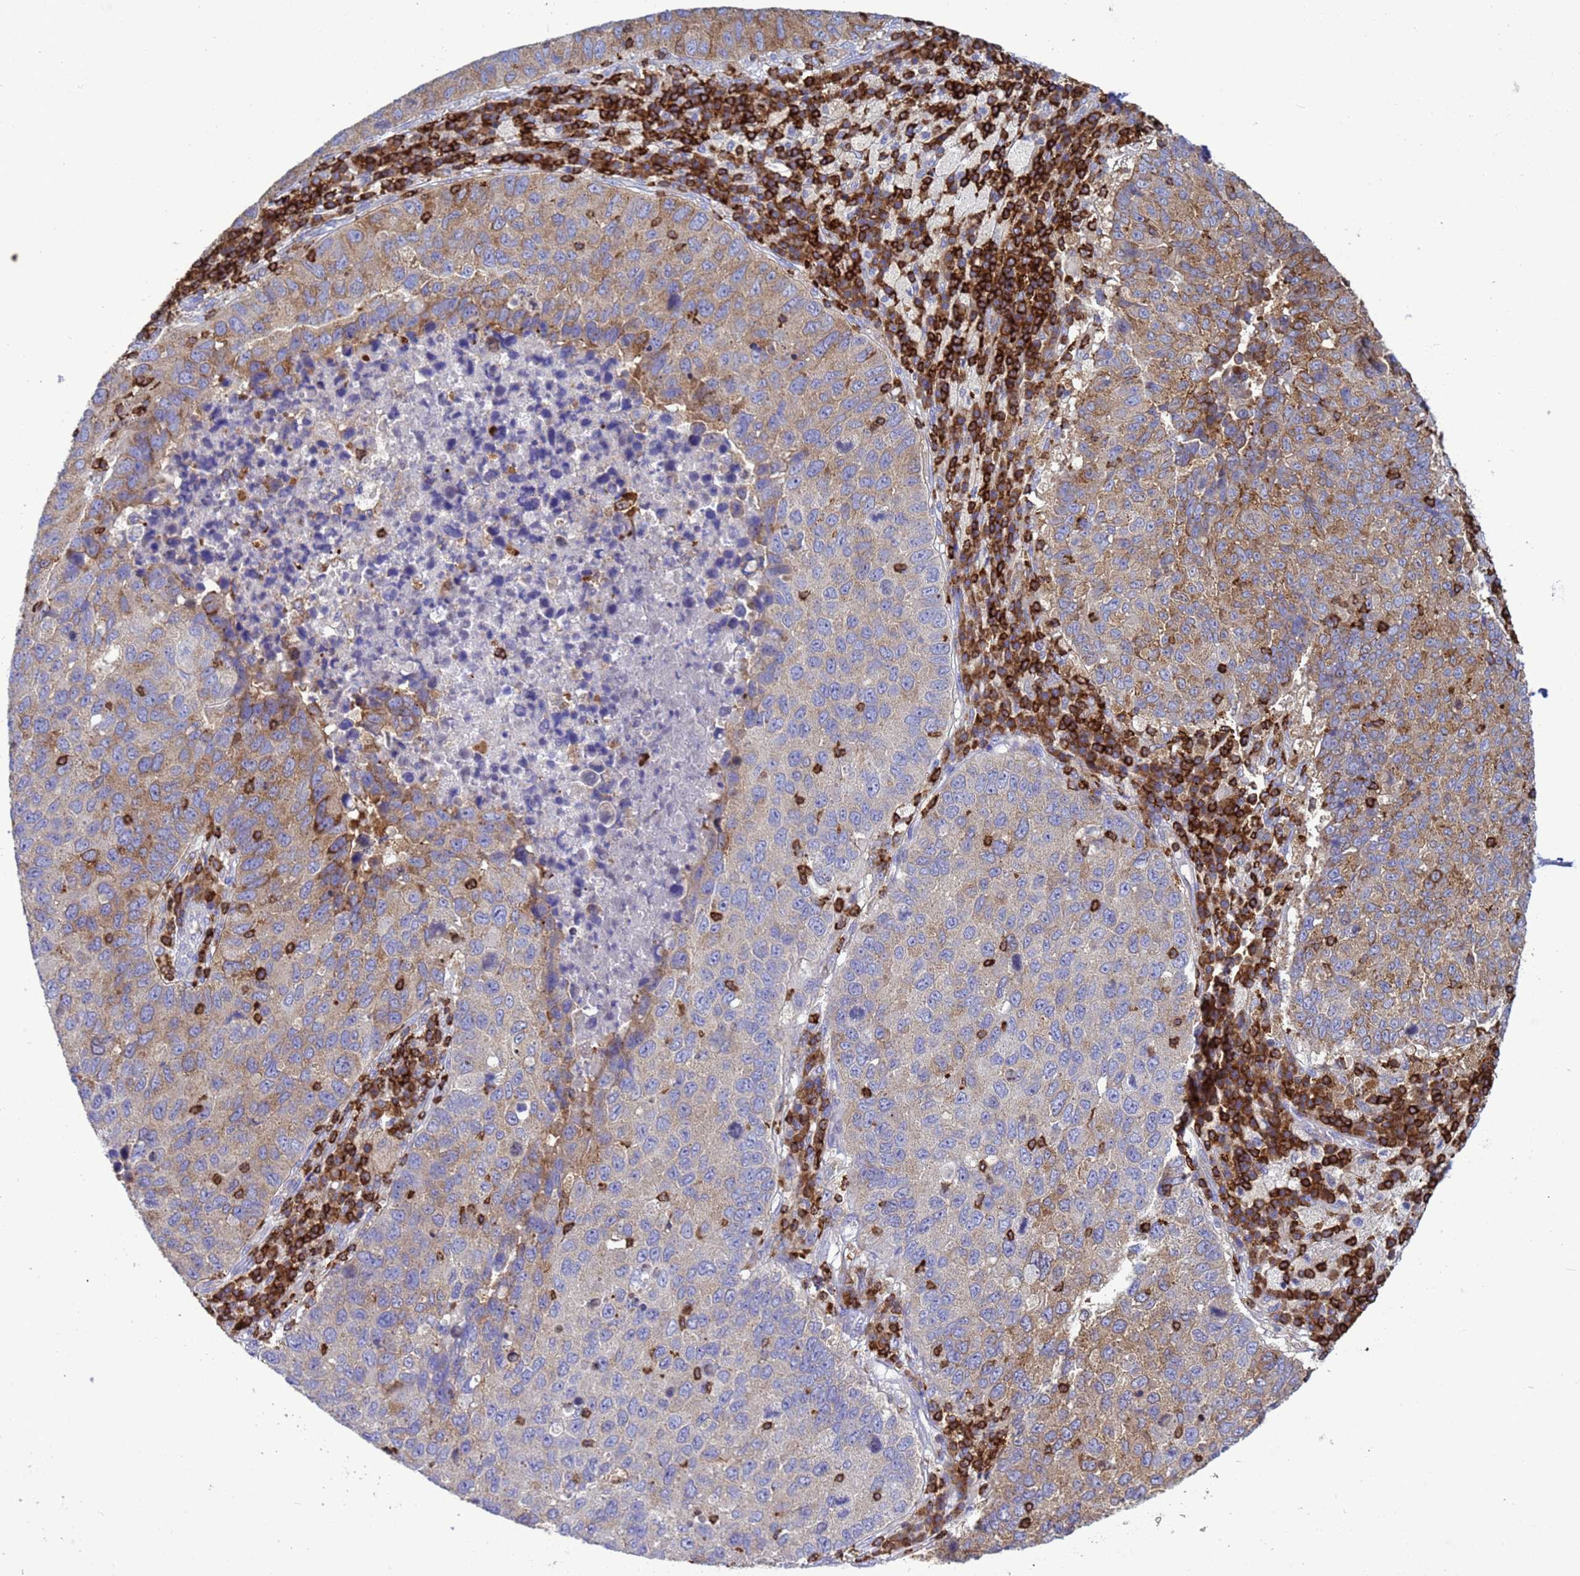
{"staining": {"intensity": "moderate", "quantity": "25%-75%", "location": "cytoplasmic/membranous"}, "tissue": "lung cancer", "cell_type": "Tumor cells", "image_type": "cancer", "snomed": [{"axis": "morphology", "description": "Squamous cell carcinoma, NOS"}, {"axis": "topography", "description": "Lung"}], "caption": "Immunohistochemical staining of lung squamous cell carcinoma demonstrates moderate cytoplasmic/membranous protein staining in about 25%-75% of tumor cells.", "gene": "EZR", "patient": {"sex": "male", "age": 73}}